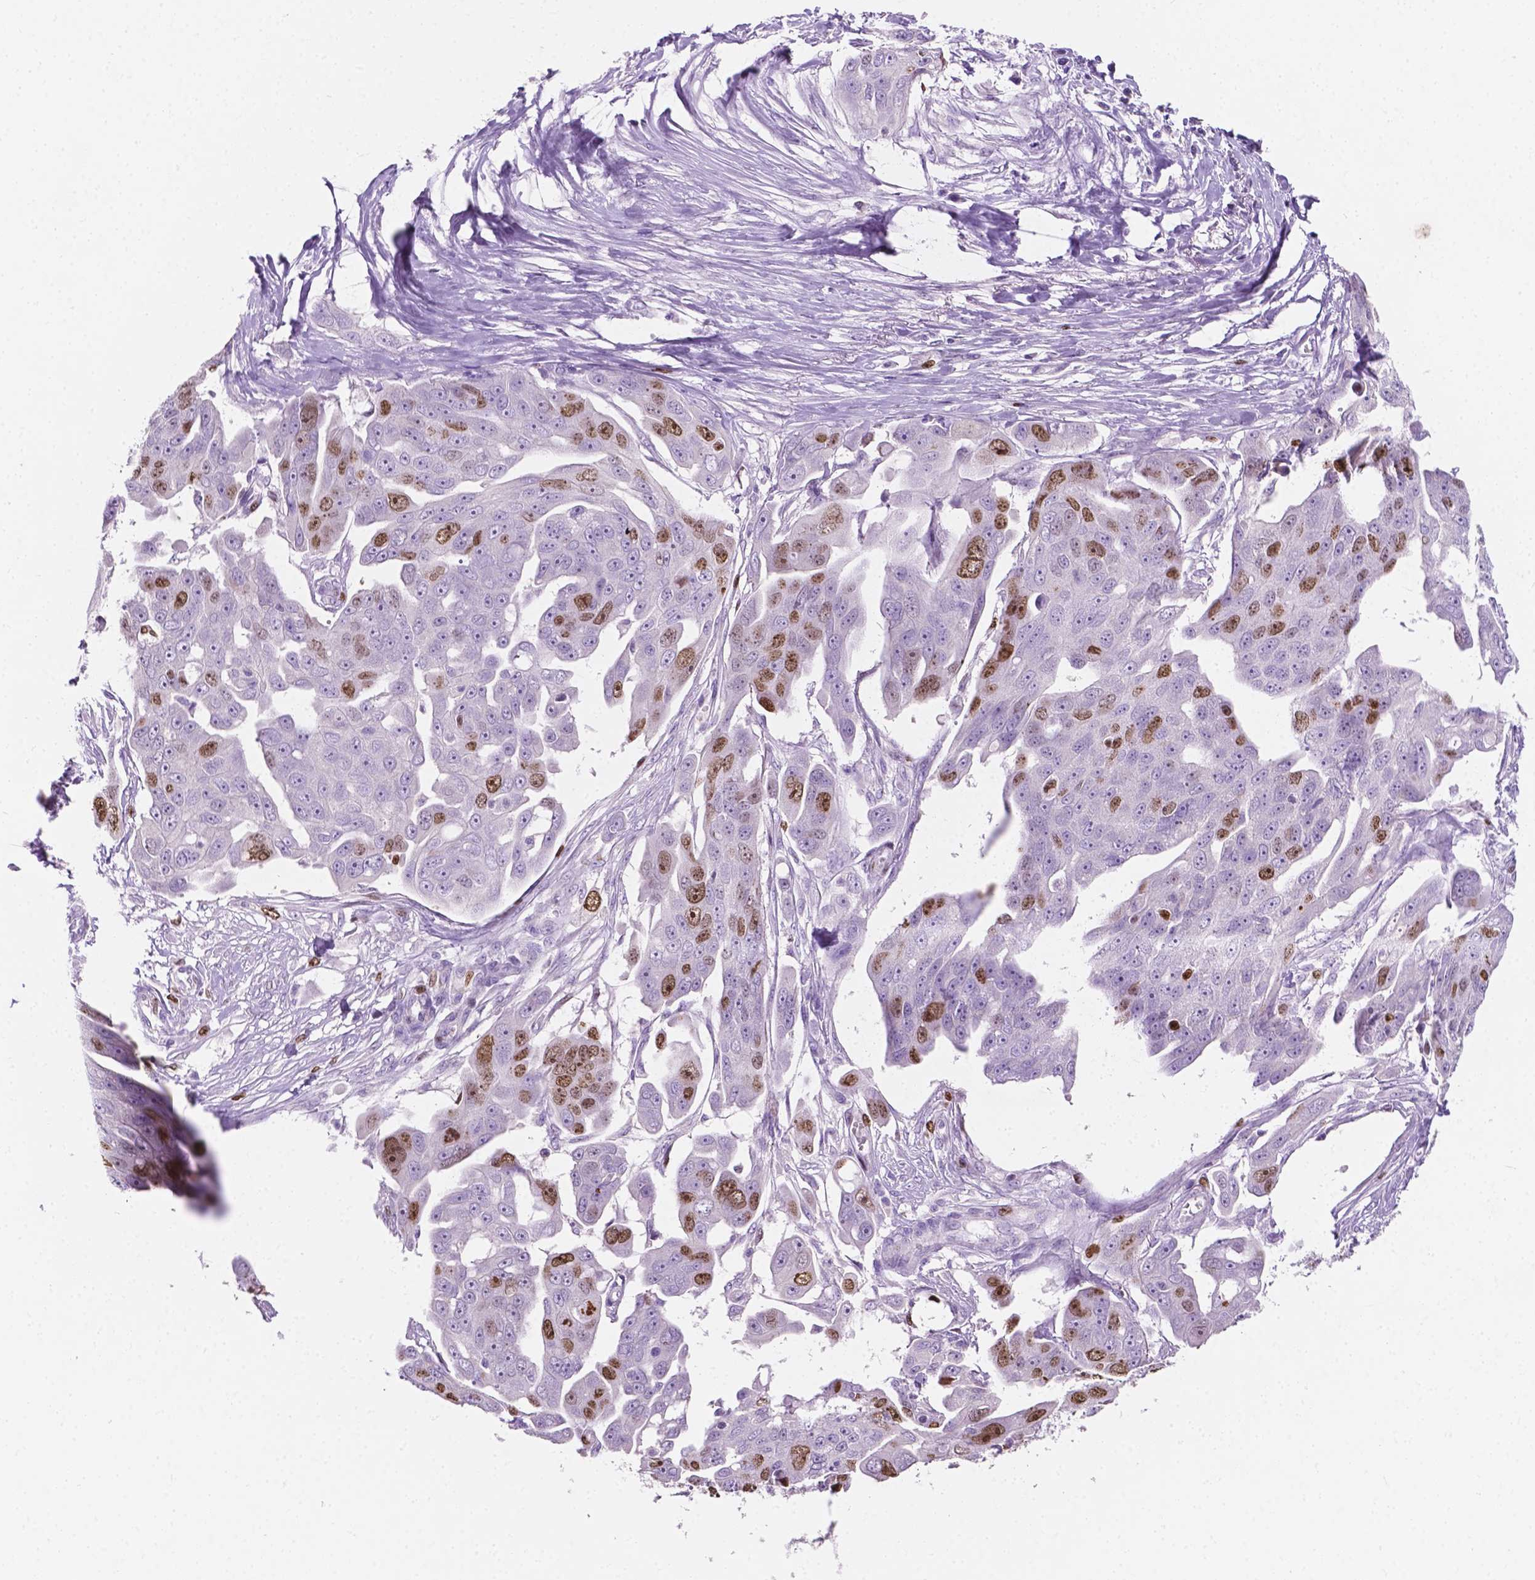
{"staining": {"intensity": "moderate", "quantity": "25%-75%", "location": "nuclear"}, "tissue": "ovarian cancer", "cell_type": "Tumor cells", "image_type": "cancer", "snomed": [{"axis": "morphology", "description": "Carcinoma, endometroid"}, {"axis": "topography", "description": "Ovary"}], "caption": "Immunohistochemical staining of human ovarian endometroid carcinoma demonstrates medium levels of moderate nuclear protein staining in approximately 25%-75% of tumor cells.", "gene": "SIAH2", "patient": {"sex": "female", "age": 70}}